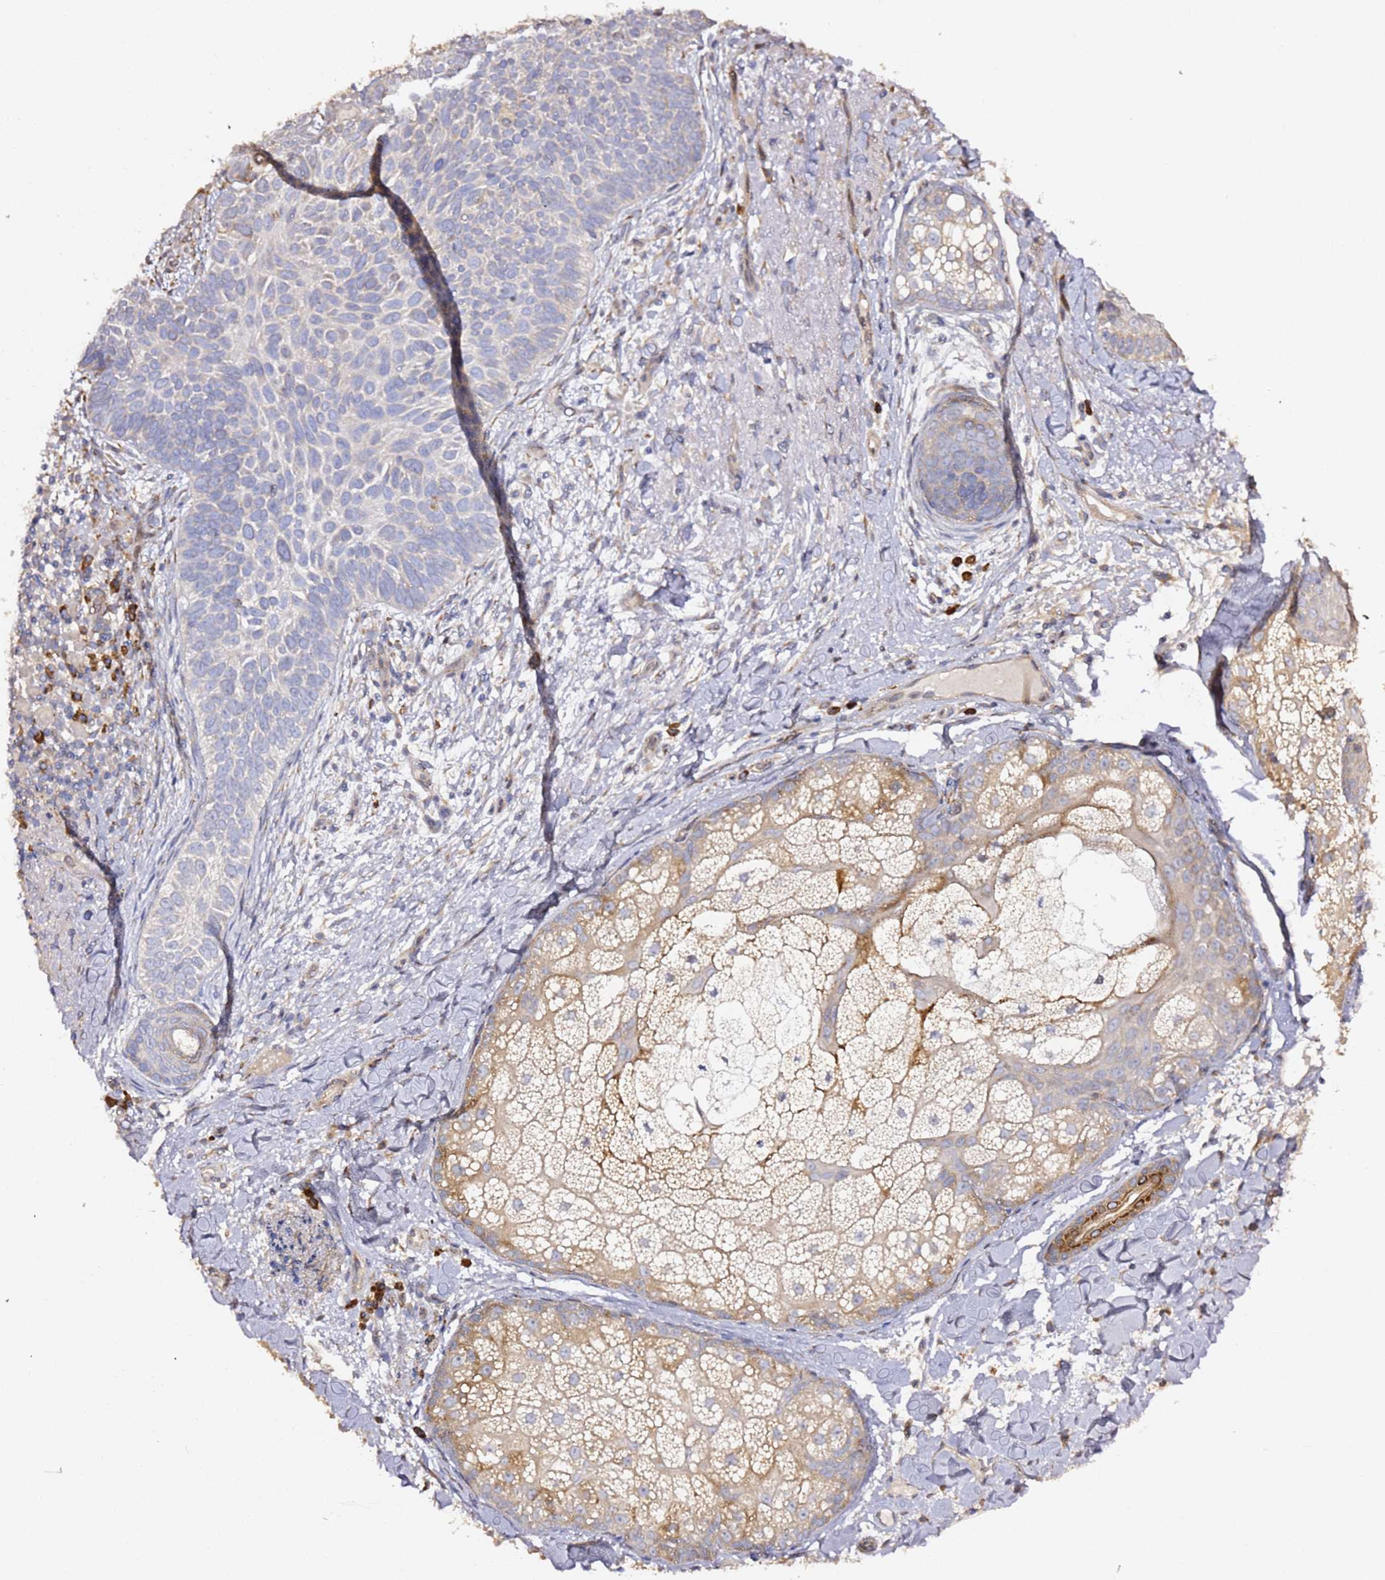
{"staining": {"intensity": "negative", "quantity": "none", "location": "none"}, "tissue": "skin cancer", "cell_type": "Tumor cells", "image_type": "cancer", "snomed": [{"axis": "morphology", "description": "Basal cell carcinoma"}, {"axis": "topography", "description": "Skin"}], "caption": "Protein analysis of basal cell carcinoma (skin) demonstrates no significant positivity in tumor cells. (DAB (3,3'-diaminobenzidine) immunohistochemistry, high magnification).", "gene": "HSD17B7", "patient": {"sex": "male", "age": 85}}